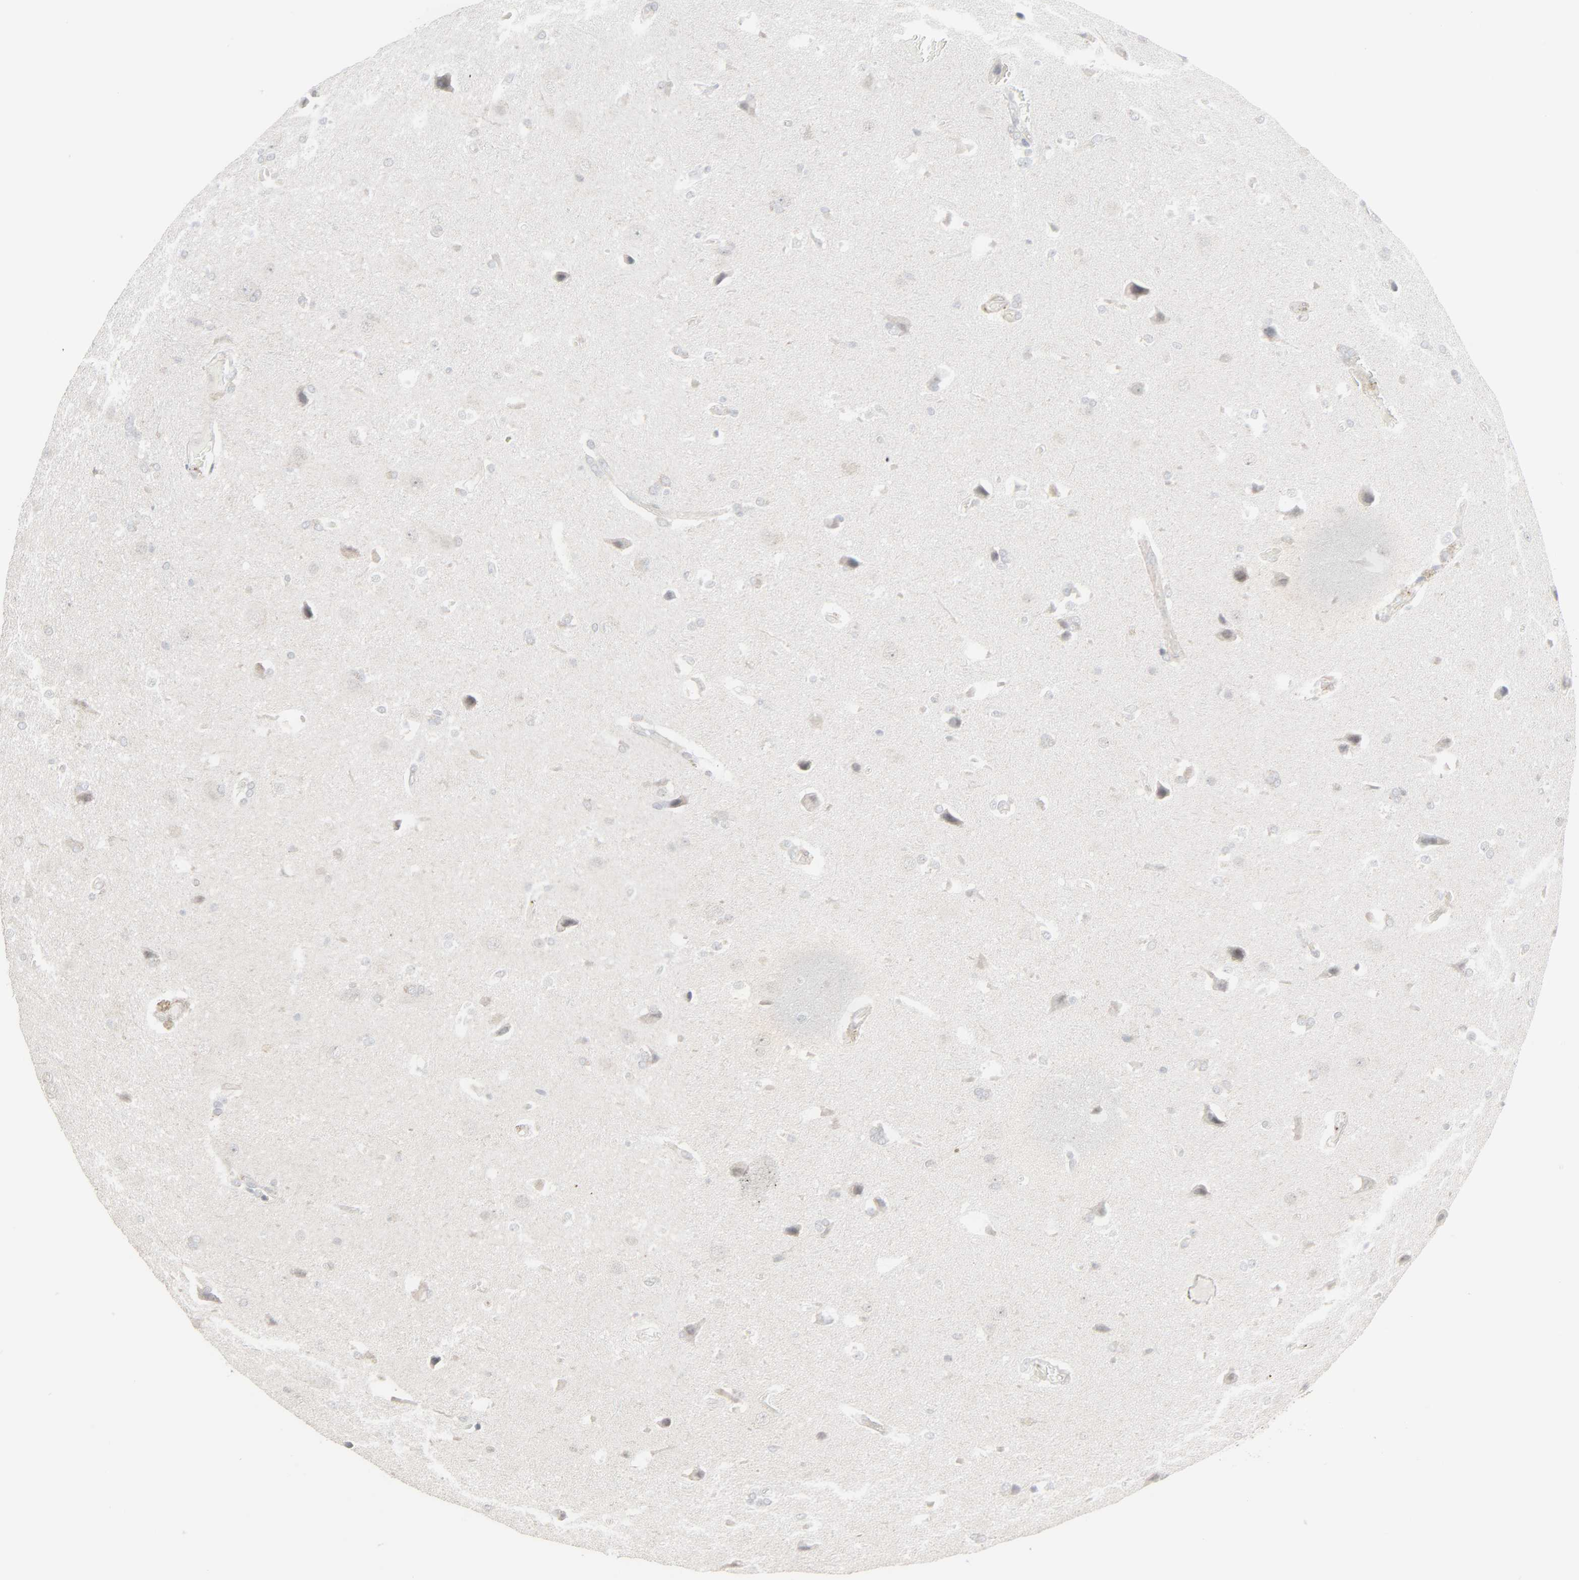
{"staining": {"intensity": "negative", "quantity": "none", "location": "none"}, "tissue": "glioma", "cell_type": "Tumor cells", "image_type": "cancer", "snomed": [{"axis": "morphology", "description": "Glioma, malignant, Low grade"}, {"axis": "topography", "description": "Cerebral cortex"}], "caption": "Immunohistochemistry of malignant low-grade glioma displays no positivity in tumor cells. Brightfield microscopy of IHC stained with DAB (brown) and hematoxylin (blue), captured at high magnification.", "gene": "NEUROD1", "patient": {"sex": "female", "age": 47}}